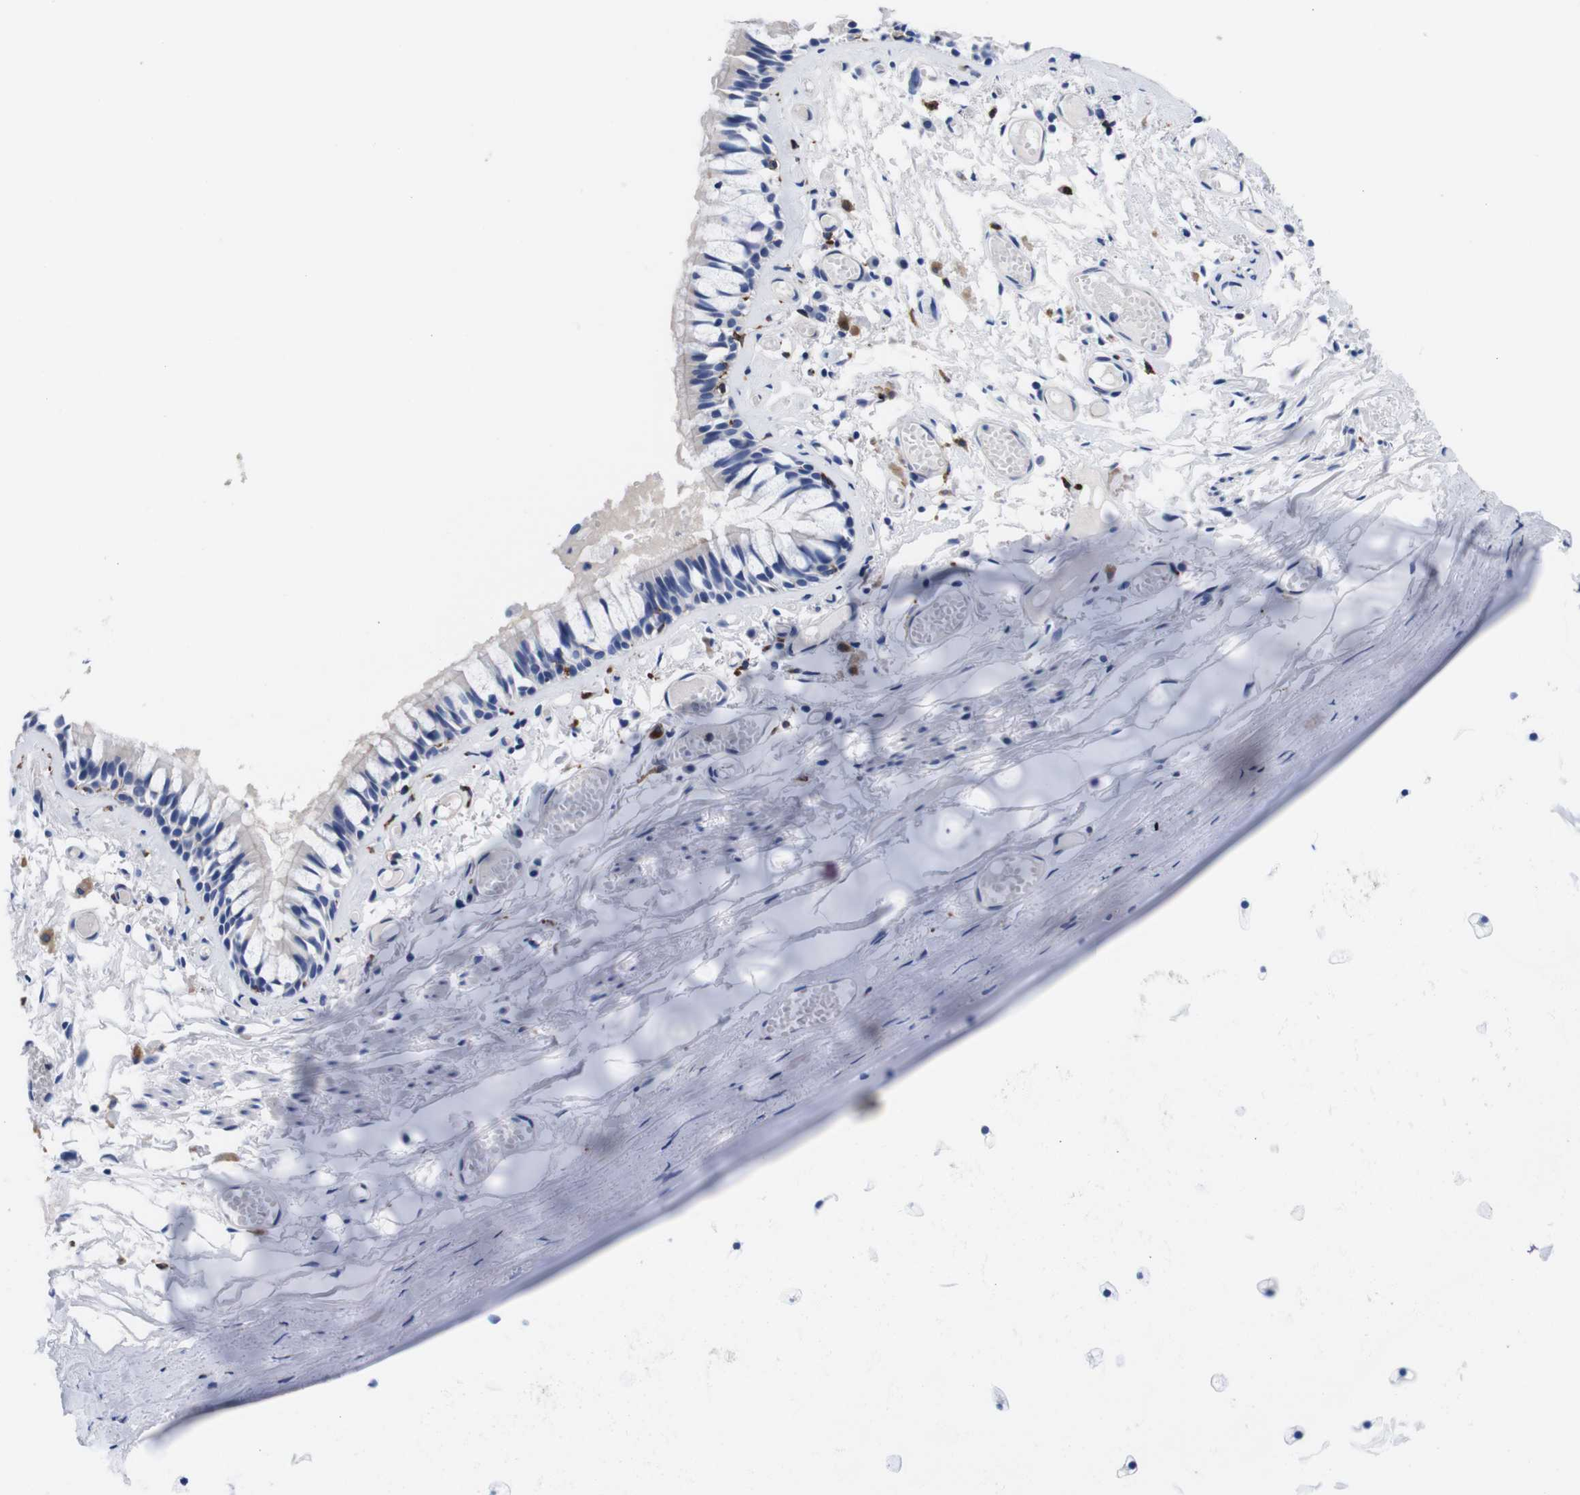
{"staining": {"intensity": "negative", "quantity": "none", "location": "none"}, "tissue": "bronchus", "cell_type": "Respiratory epithelial cells", "image_type": "normal", "snomed": [{"axis": "morphology", "description": "Normal tissue, NOS"}, {"axis": "morphology", "description": "Inflammation, NOS"}, {"axis": "topography", "description": "Cartilage tissue"}, {"axis": "topography", "description": "Lung"}], "caption": "The histopathology image shows no significant expression in respiratory epithelial cells of bronchus.", "gene": "ENSG00000248993", "patient": {"sex": "male", "age": 71}}